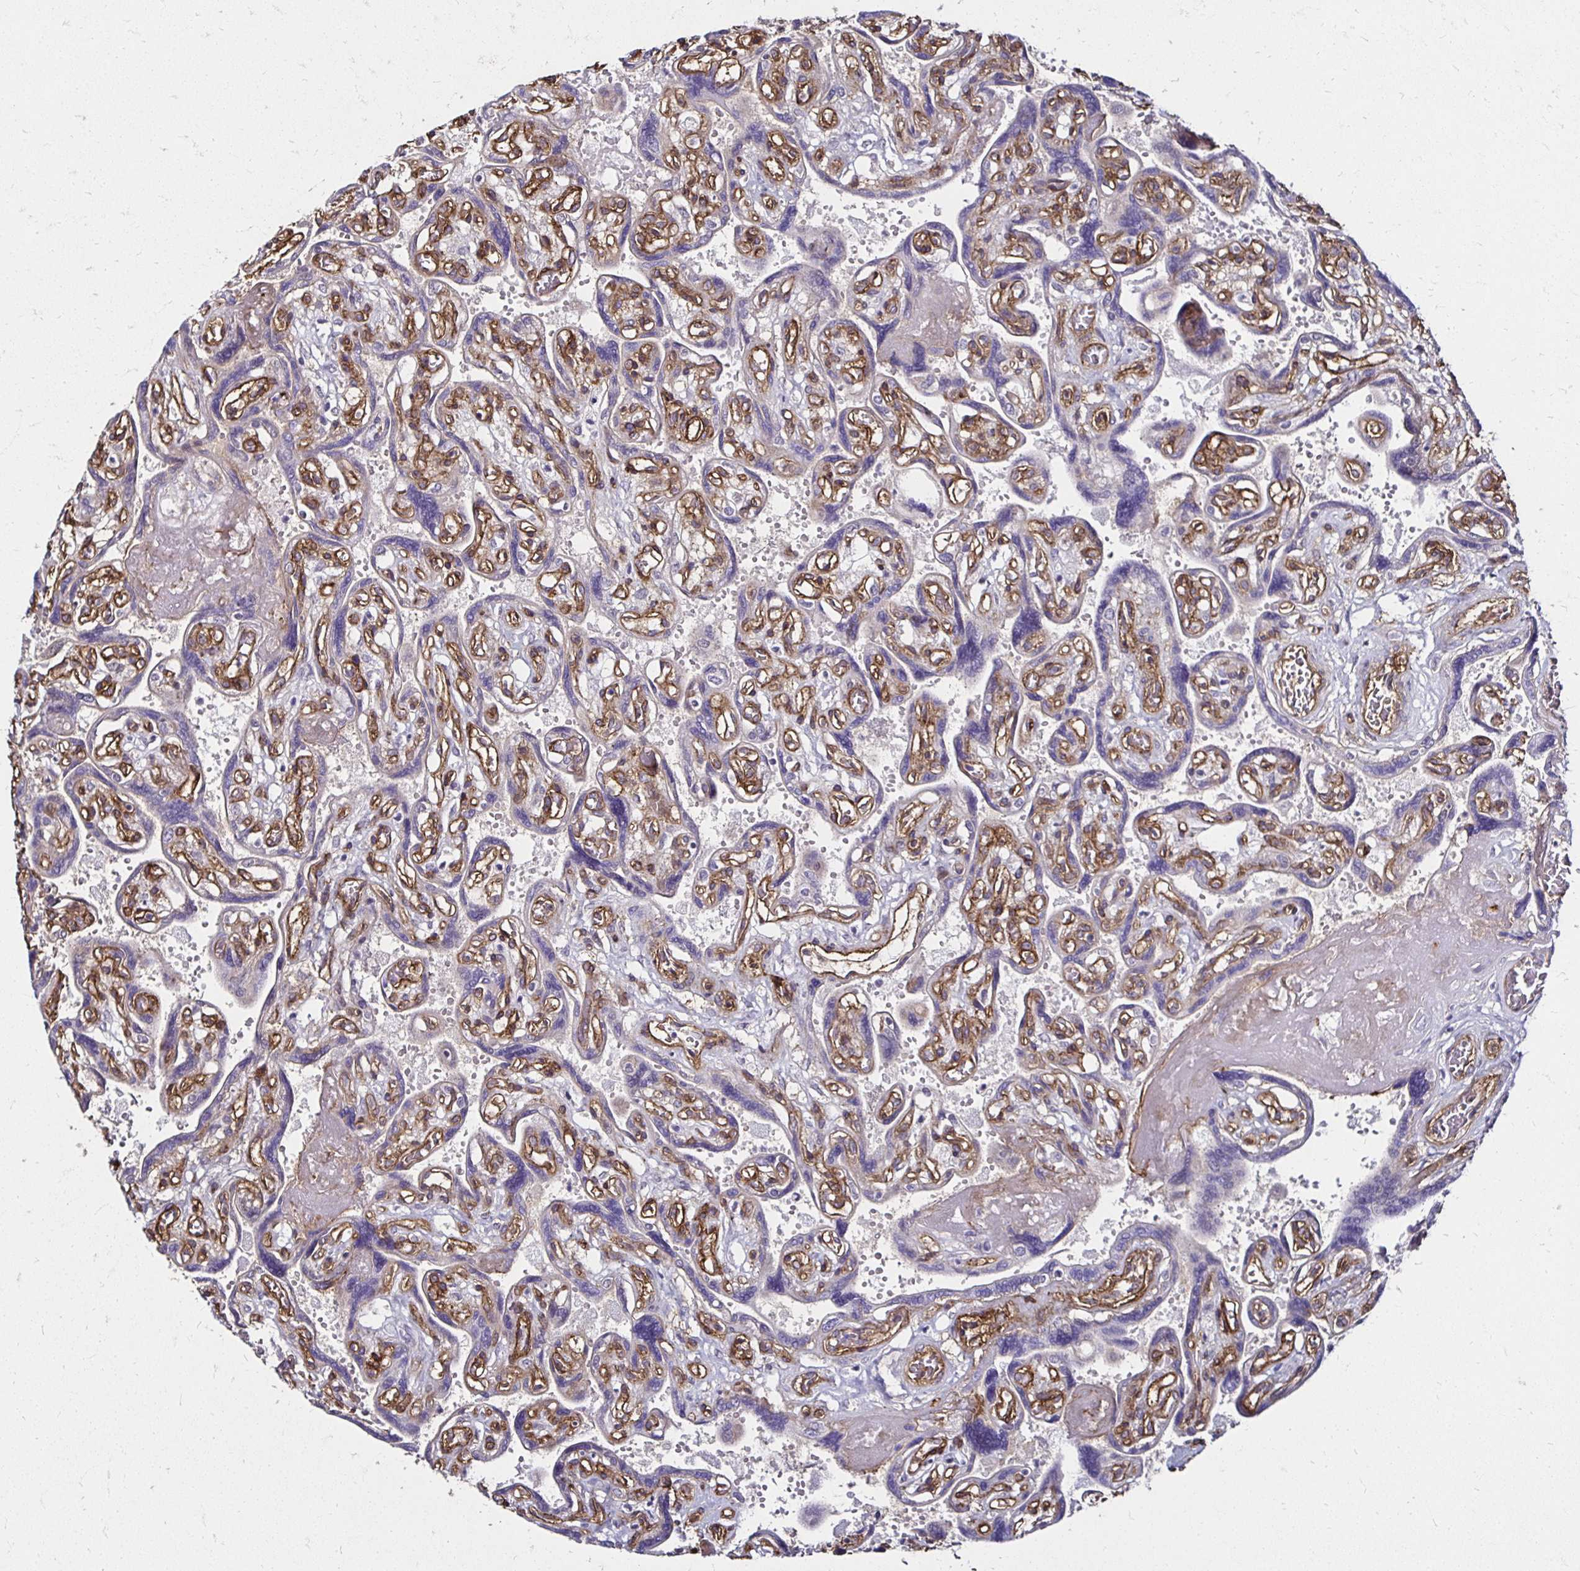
{"staining": {"intensity": "negative", "quantity": "none", "location": "none"}, "tissue": "placenta", "cell_type": "Decidual cells", "image_type": "normal", "snomed": [{"axis": "morphology", "description": "Normal tissue, NOS"}, {"axis": "topography", "description": "Placenta"}], "caption": "This histopathology image is of benign placenta stained with immunohistochemistry to label a protein in brown with the nuclei are counter-stained blue. There is no expression in decidual cells. Nuclei are stained in blue.", "gene": "ITGB1", "patient": {"sex": "female", "age": 32}}